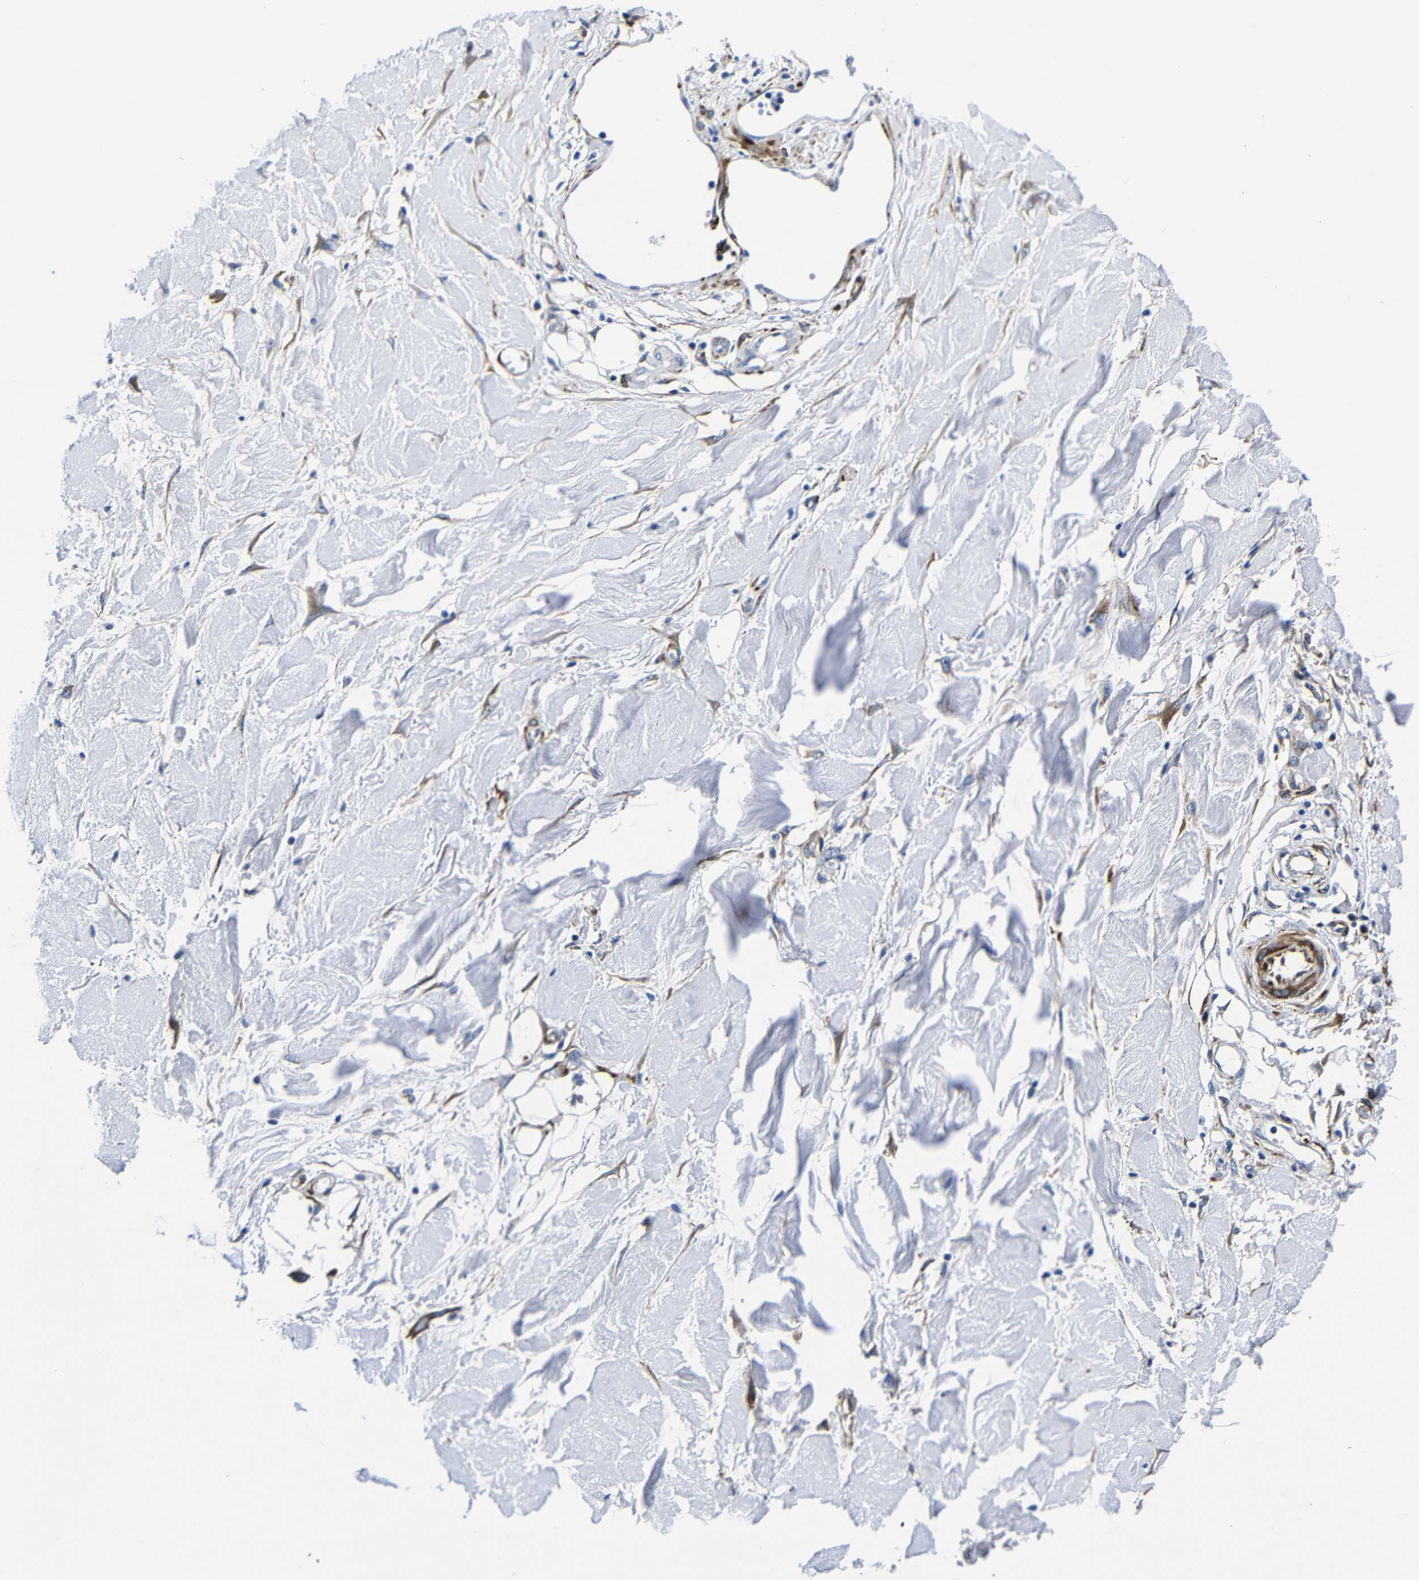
{"staining": {"intensity": "moderate", "quantity": "<25%", "location": "cytoplasmic/membranous"}, "tissue": "adipose tissue", "cell_type": "Adipocytes", "image_type": "normal", "snomed": [{"axis": "morphology", "description": "Normal tissue, NOS"}, {"axis": "morphology", "description": "Squamous cell carcinoma, NOS"}, {"axis": "topography", "description": "Skin"}, {"axis": "topography", "description": "Peripheral nerve tissue"}], "caption": "A brown stain shows moderate cytoplasmic/membranous positivity of a protein in adipocytes of benign adipose tissue.", "gene": "LRIG1", "patient": {"sex": "male", "age": 83}}